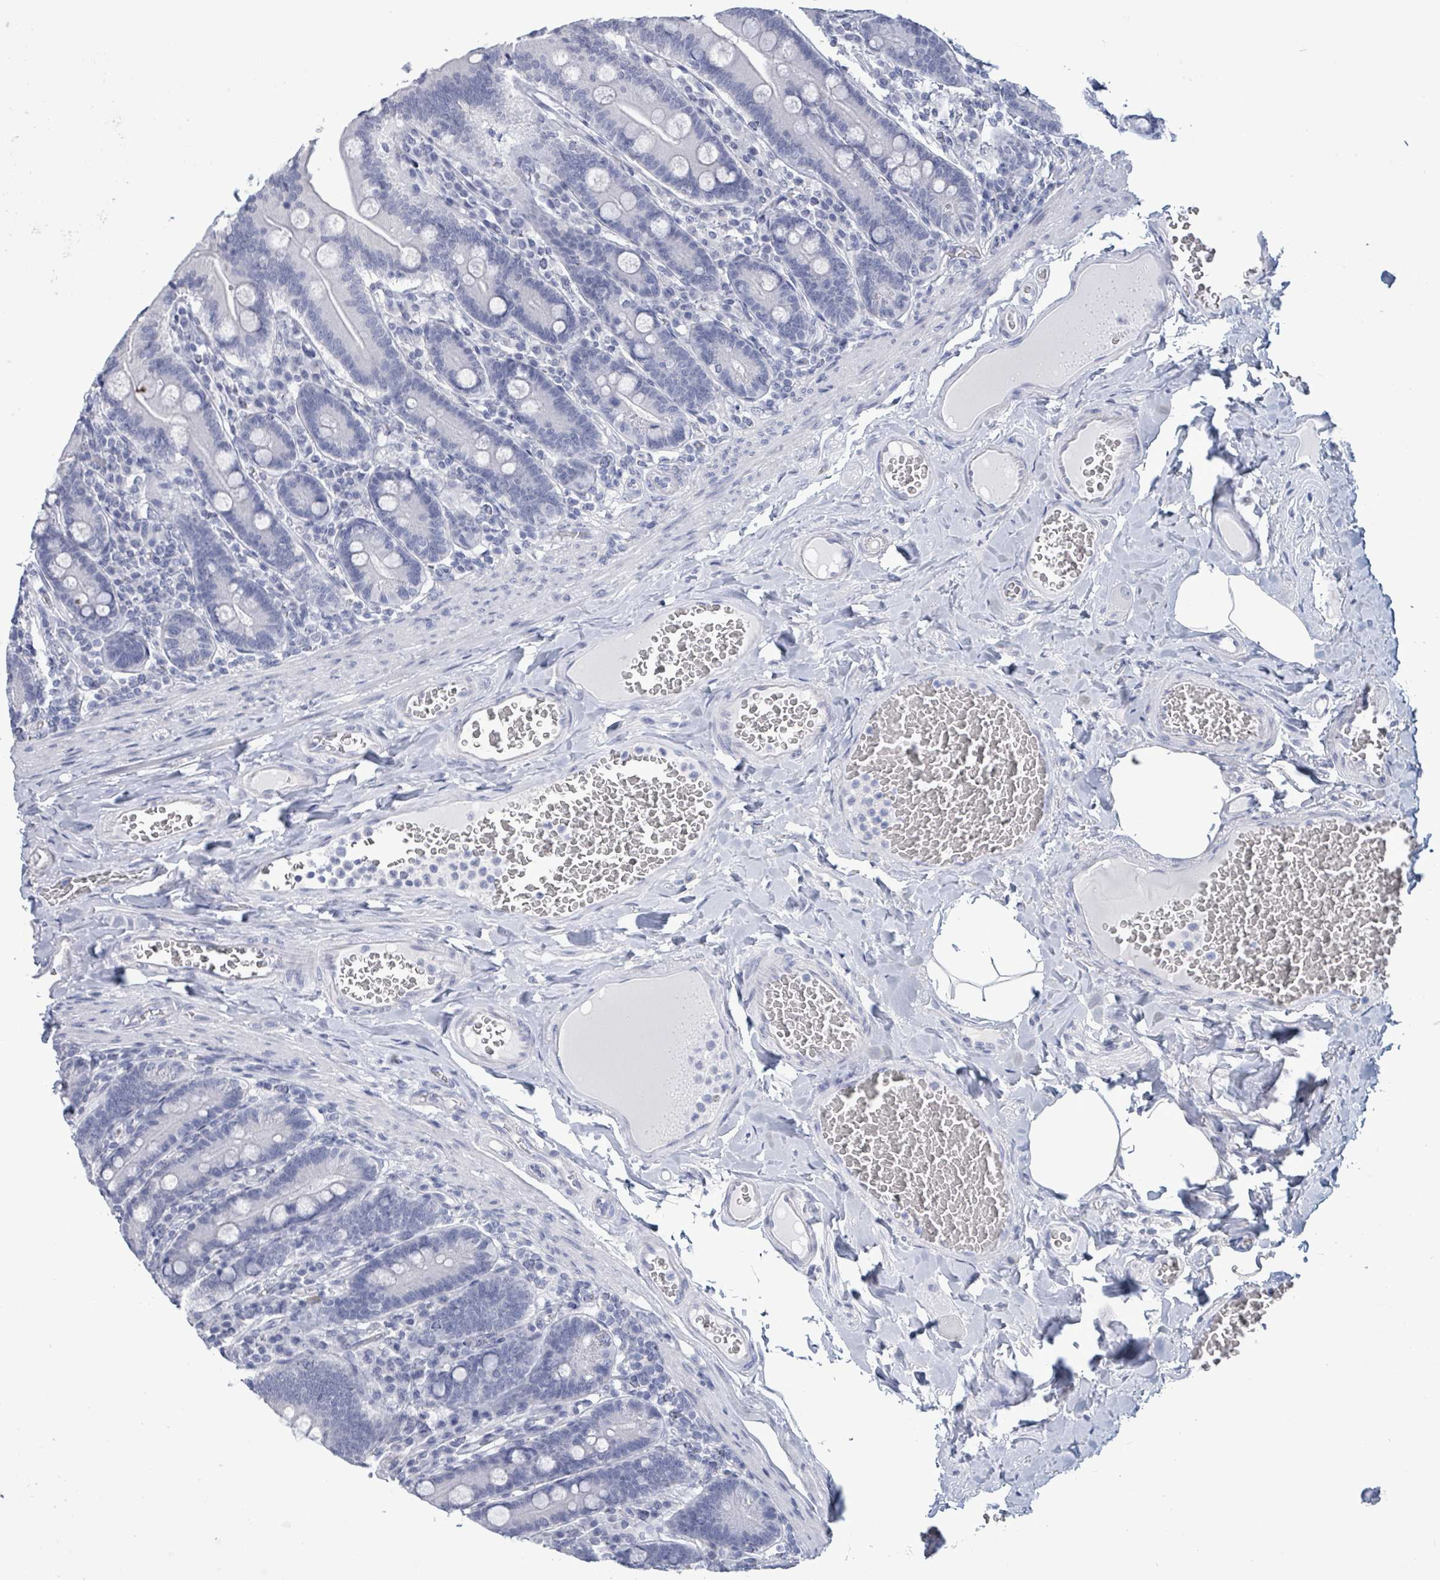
{"staining": {"intensity": "negative", "quantity": "none", "location": "none"}, "tissue": "duodenum", "cell_type": "Glandular cells", "image_type": "normal", "snomed": [{"axis": "morphology", "description": "Normal tissue, NOS"}, {"axis": "topography", "description": "Duodenum"}], "caption": "Histopathology image shows no significant protein expression in glandular cells of normal duodenum.", "gene": "NKX2", "patient": {"sex": "female", "age": 62}}